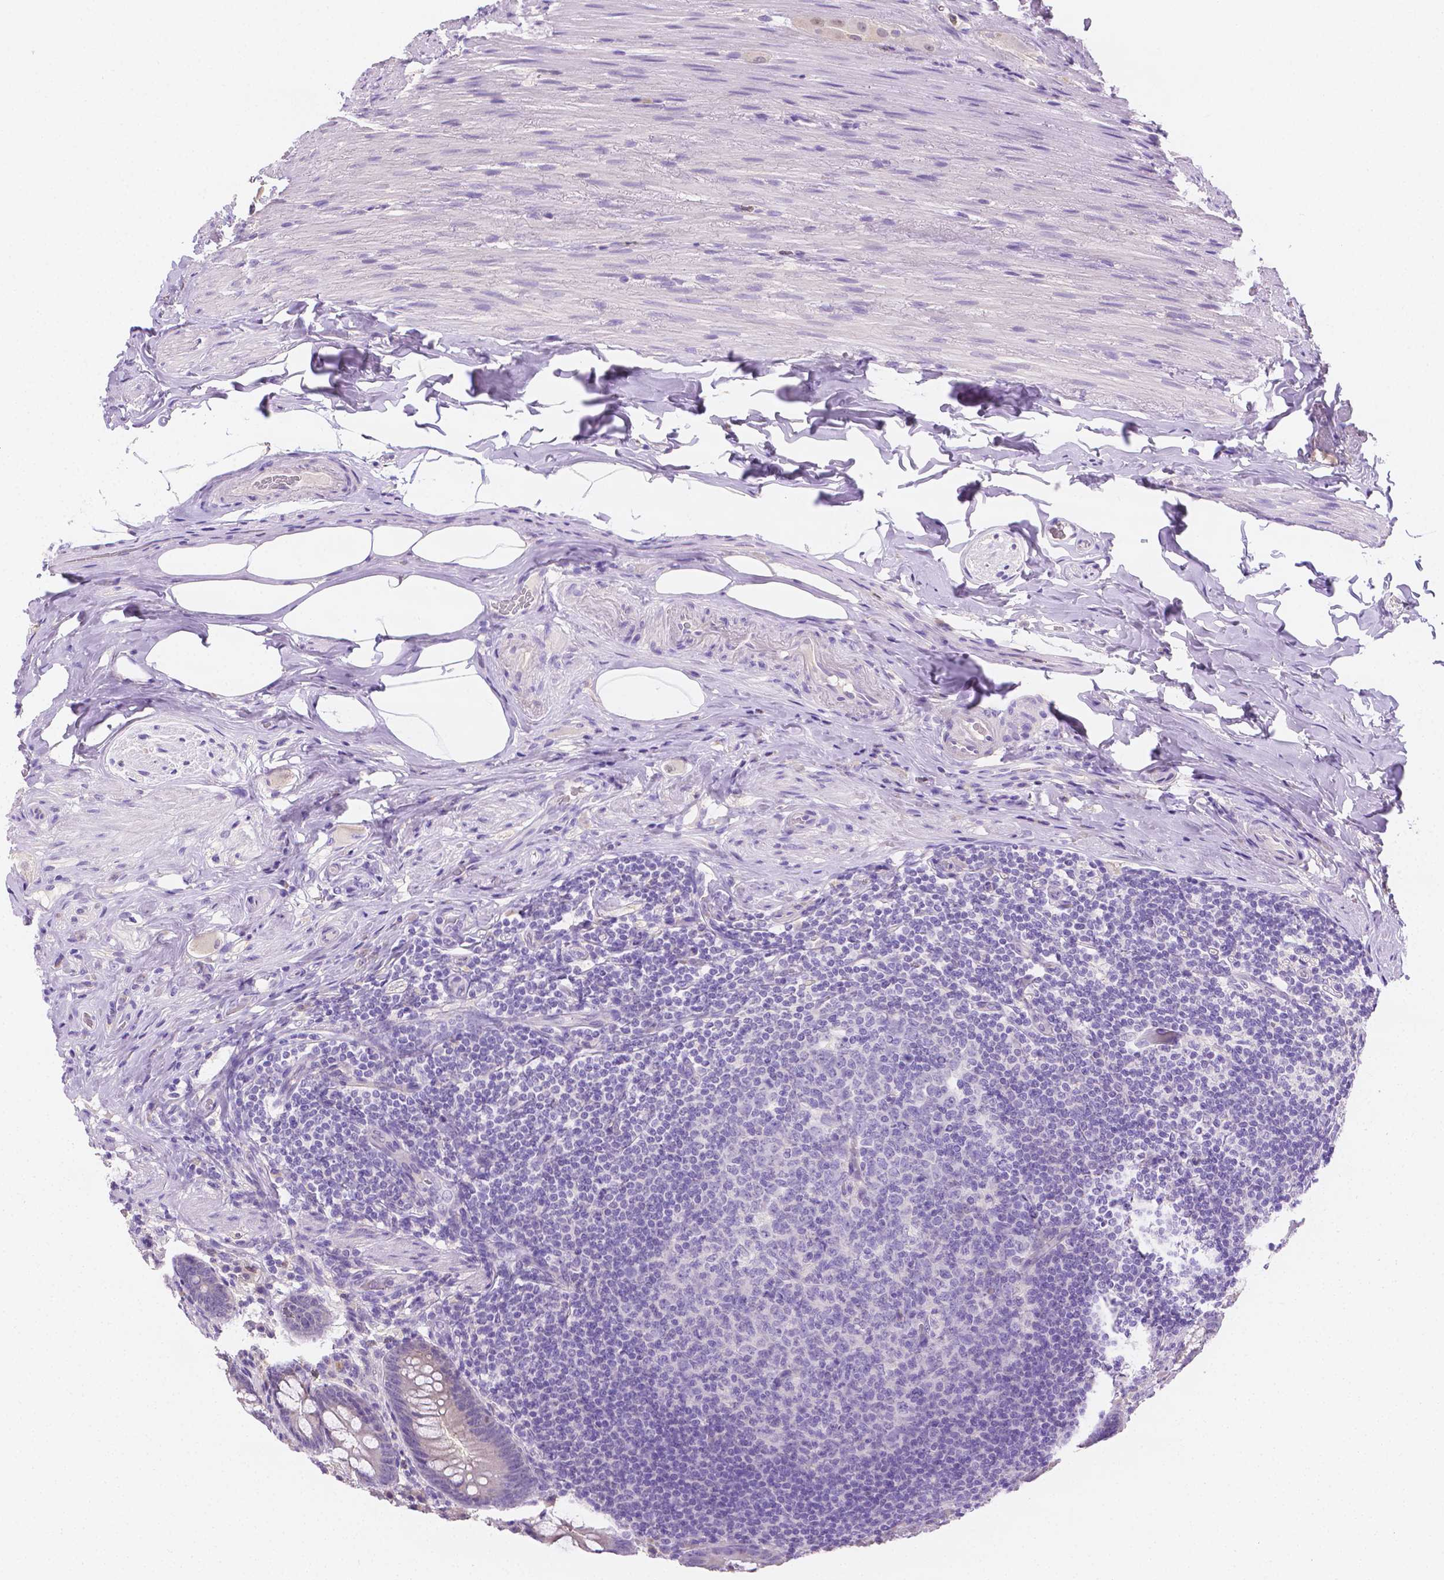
{"staining": {"intensity": "negative", "quantity": "none", "location": "none"}, "tissue": "appendix", "cell_type": "Glandular cells", "image_type": "normal", "snomed": [{"axis": "morphology", "description": "Normal tissue, NOS"}, {"axis": "topography", "description": "Appendix"}], "caption": "A high-resolution image shows immunohistochemistry staining of normal appendix, which exhibits no significant expression in glandular cells. Brightfield microscopy of immunohistochemistry stained with DAB (brown) and hematoxylin (blue), captured at high magnification.", "gene": "NXPH2", "patient": {"sex": "male", "age": 71}}